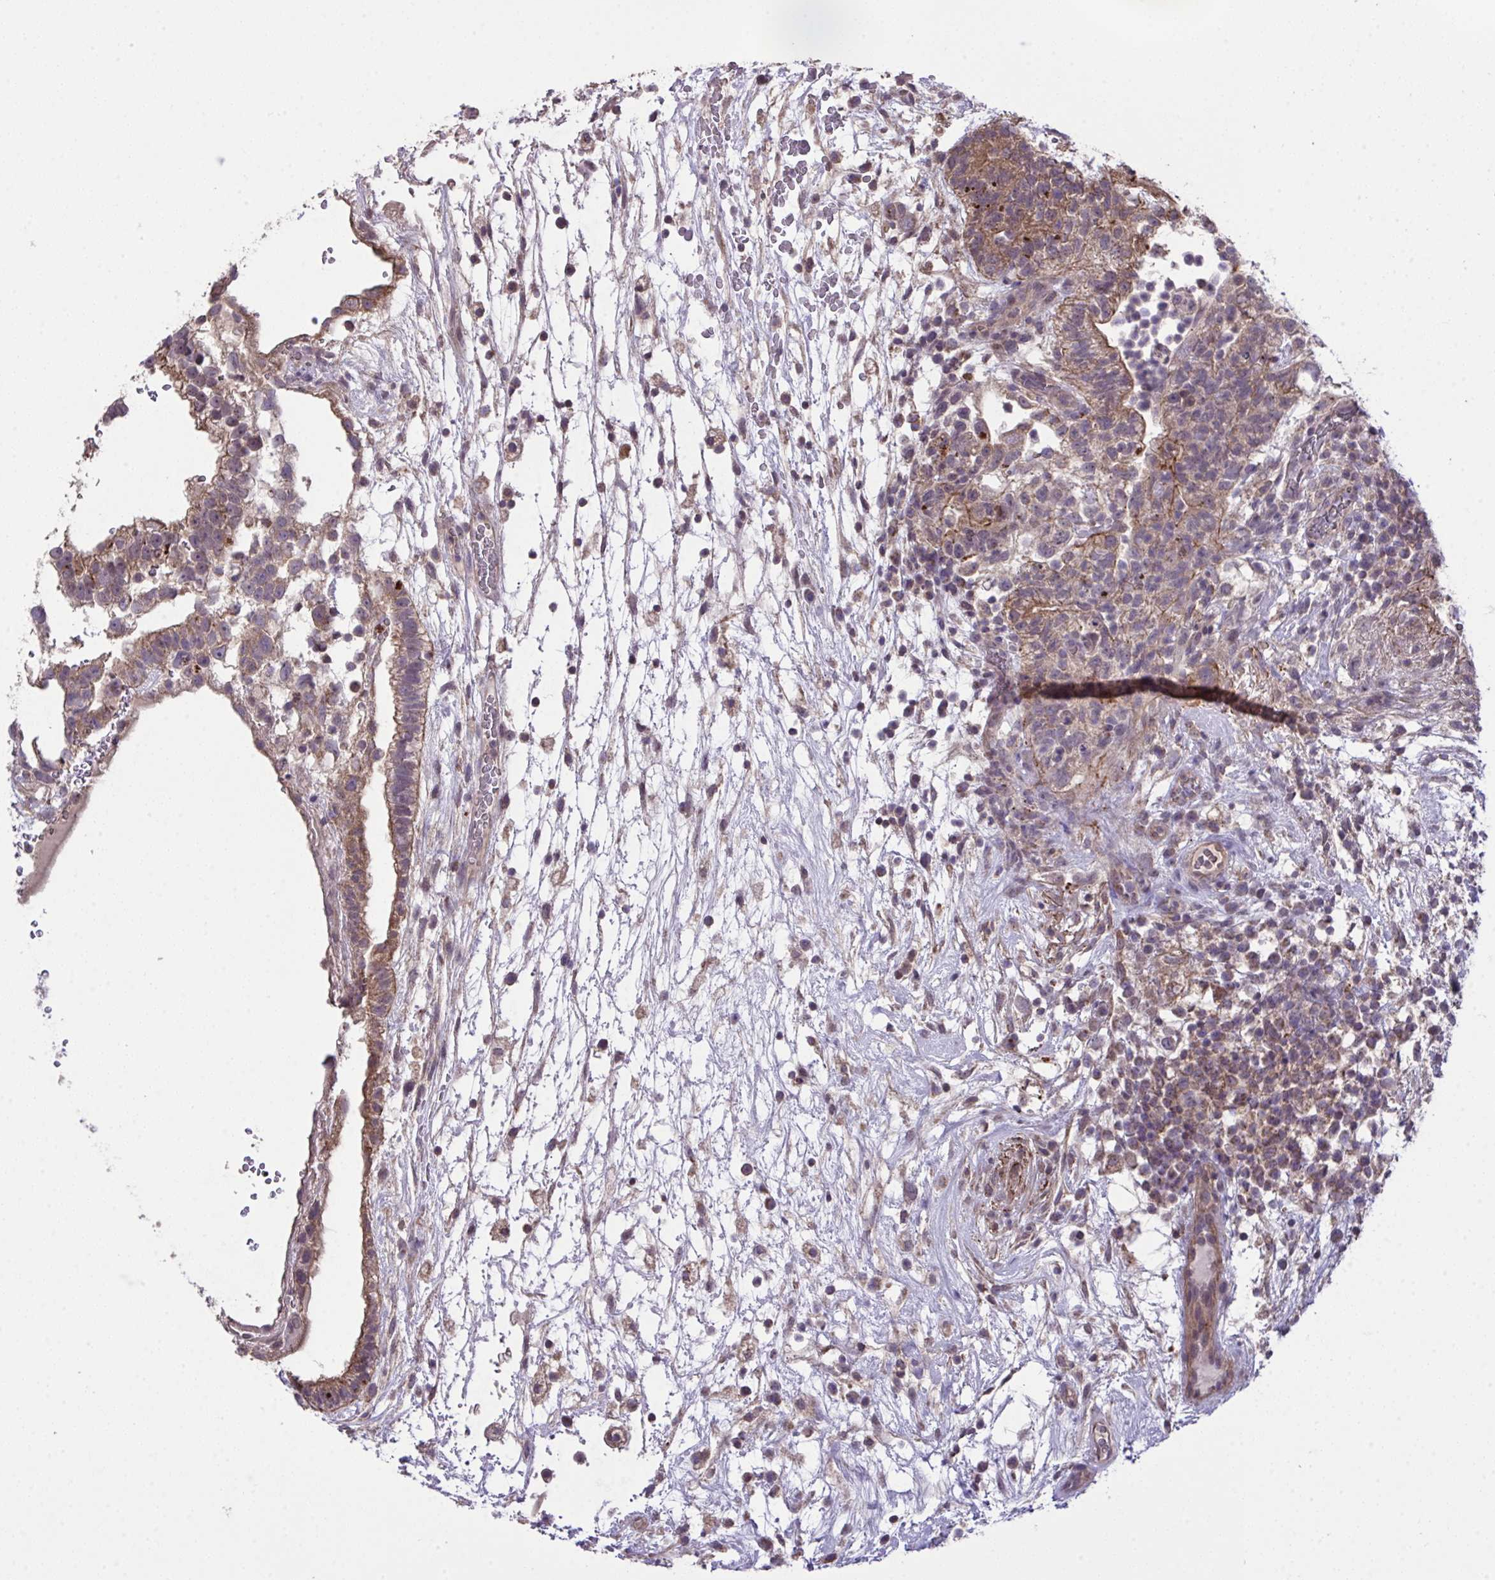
{"staining": {"intensity": "weak", "quantity": ">75%", "location": "cytoplasmic/membranous"}, "tissue": "testis cancer", "cell_type": "Tumor cells", "image_type": "cancer", "snomed": [{"axis": "morphology", "description": "Normal tissue, NOS"}, {"axis": "morphology", "description": "Carcinoma, Embryonal, NOS"}, {"axis": "topography", "description": "Testis"}], "caption": "Immunohistochemical staining of human embryonal carcinoma (testis) displays weak cytoplasmic/membranous protein positivity in about >75% of tumor cells. (DAB IHC, brown staining for protein, blue staining for nuclei).", "gene": "PPM1H", "patient": {"sex": "male", "age": 32}}